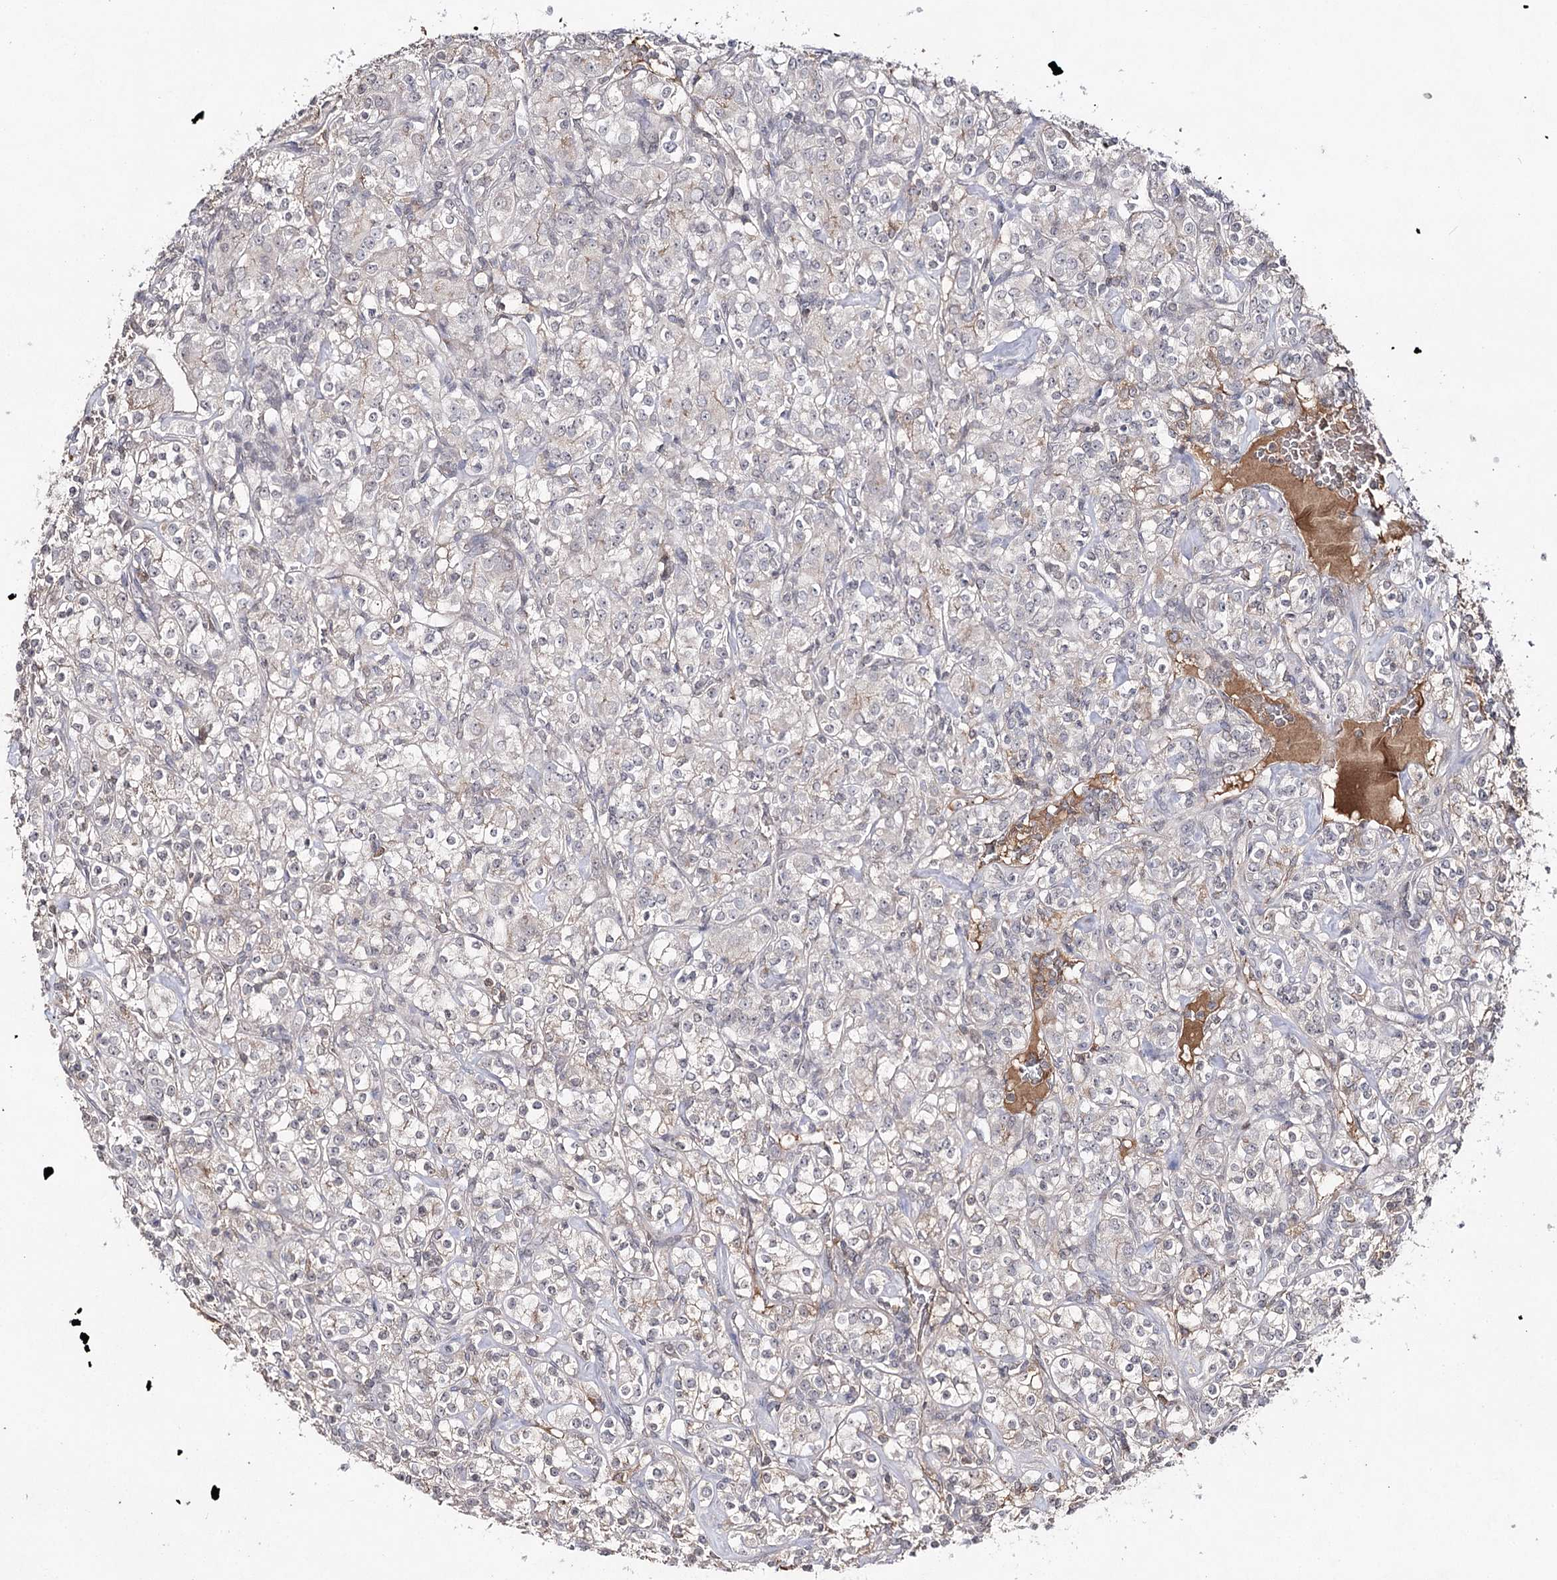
{"staining": {"intensity": "negative", "quantity": "none", "location": "none"}, "tissue": "renal cancer", "cell_type": "Tumor cells", "image_type": "cancer", "snomed": [{"axis": "morphology", "description": "Adenocarcinoma, NOS"}, {"axis": "topography", "description": "Kidney"}], "caption": "An IHC image of renal cancer is shown. There is no staining in tumor cells of renal cancer. The staining is performed using DAB (3,3'-diaminobenzidine) brown chromogen with nuclei counter-stained in using hematoxylin.", "gene": "SYNGR3", "patient": {"sex": "male", "age": 77}}